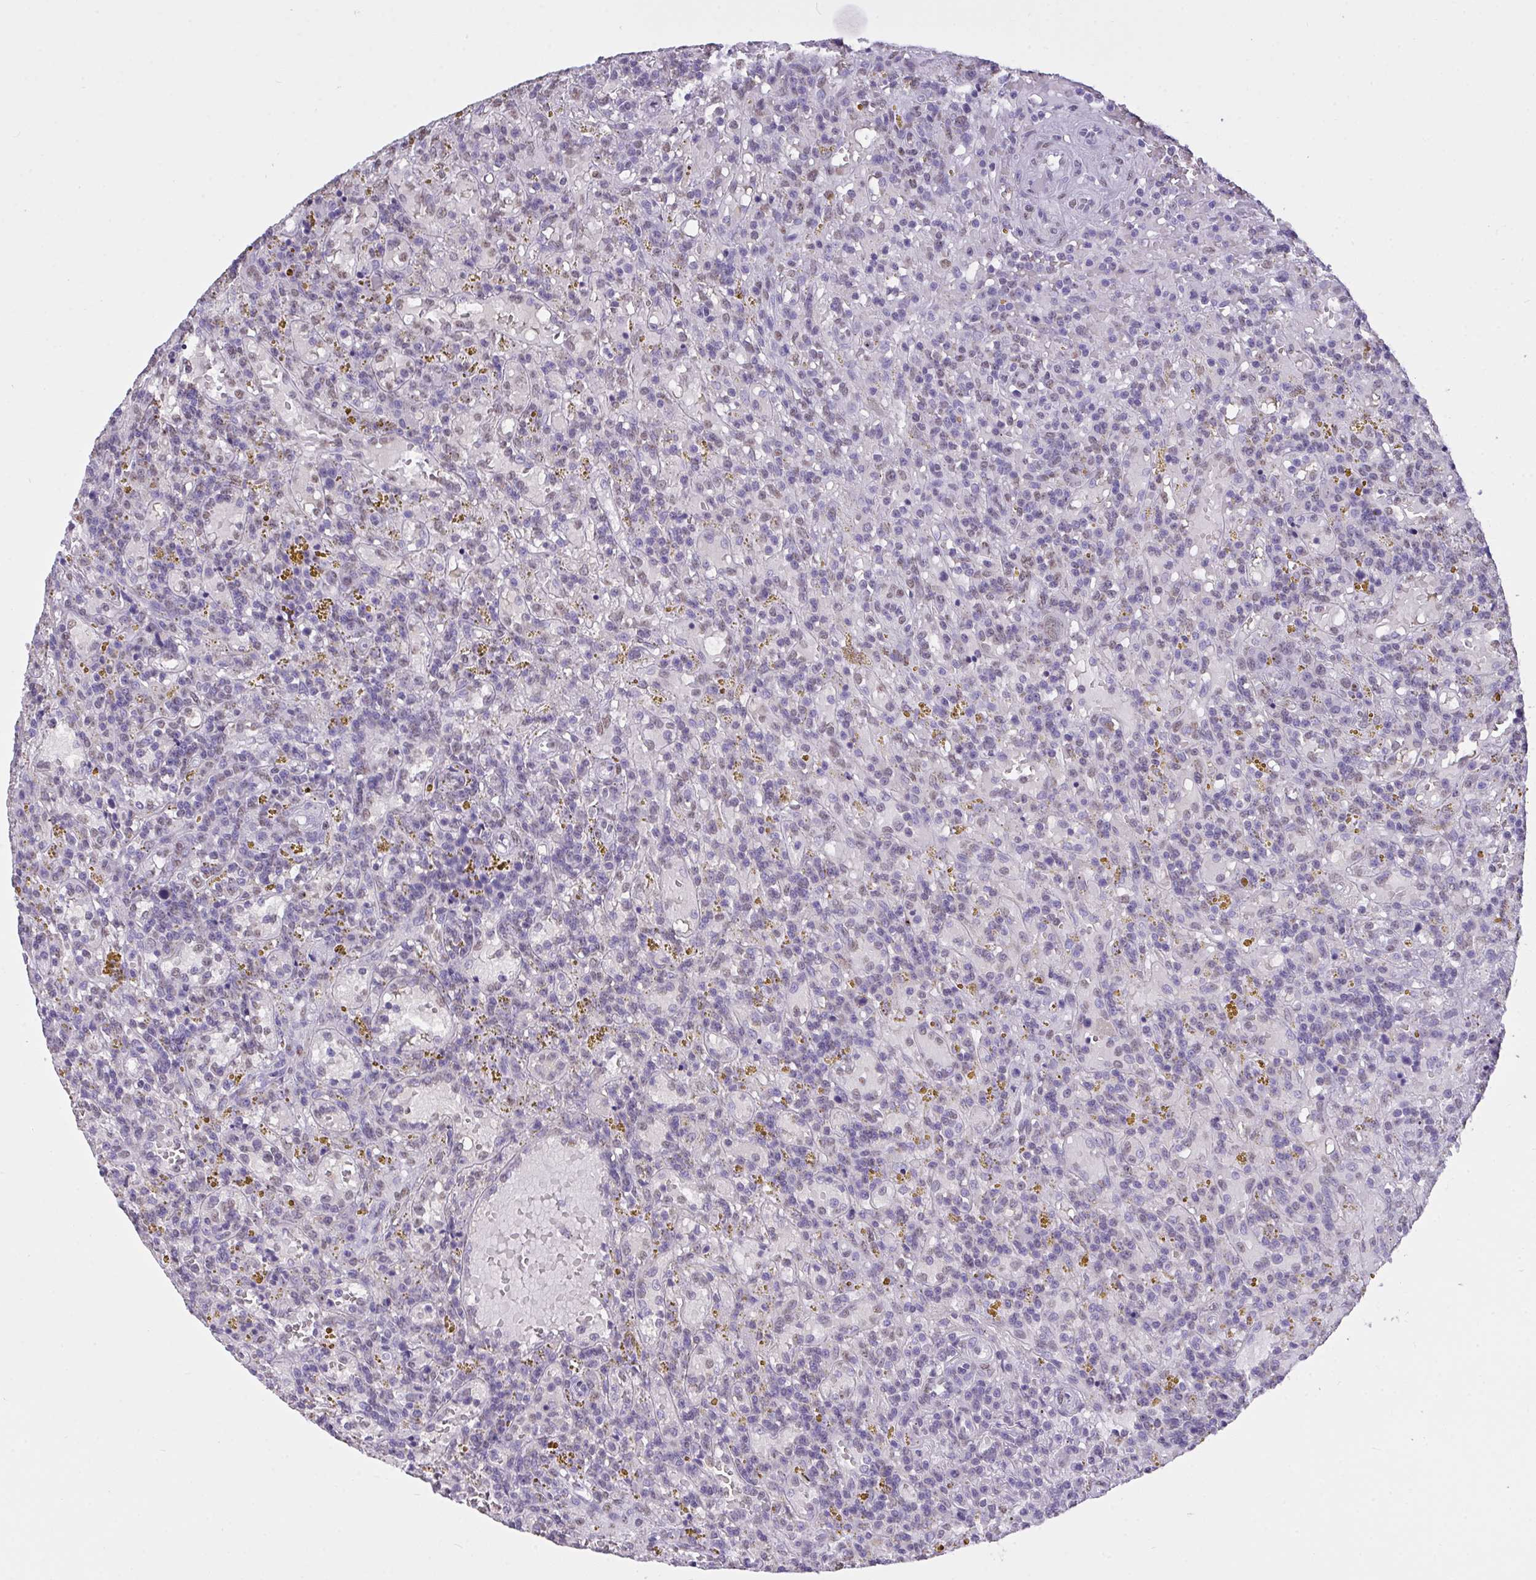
{"staining": {"intensity": "negative", "quantity": "none", "location": "none"}, "tissue": "lymphoma", "cell_type": "Tumor cells", "image_type": "cancer", "snomed": [{"axis": "morphology", "description": "Malignant lymphoma, non-Hodgkin's type, Low grade"}, {"axis": "topography", "description": "Spleen"}], "caption": "There is no significant expression in tumor cells of malignant lymphoma, non-Hodgkin's type (low-grade).", "gene": "SEMA6B", "patient": {"sex": "female", "age": 65}}